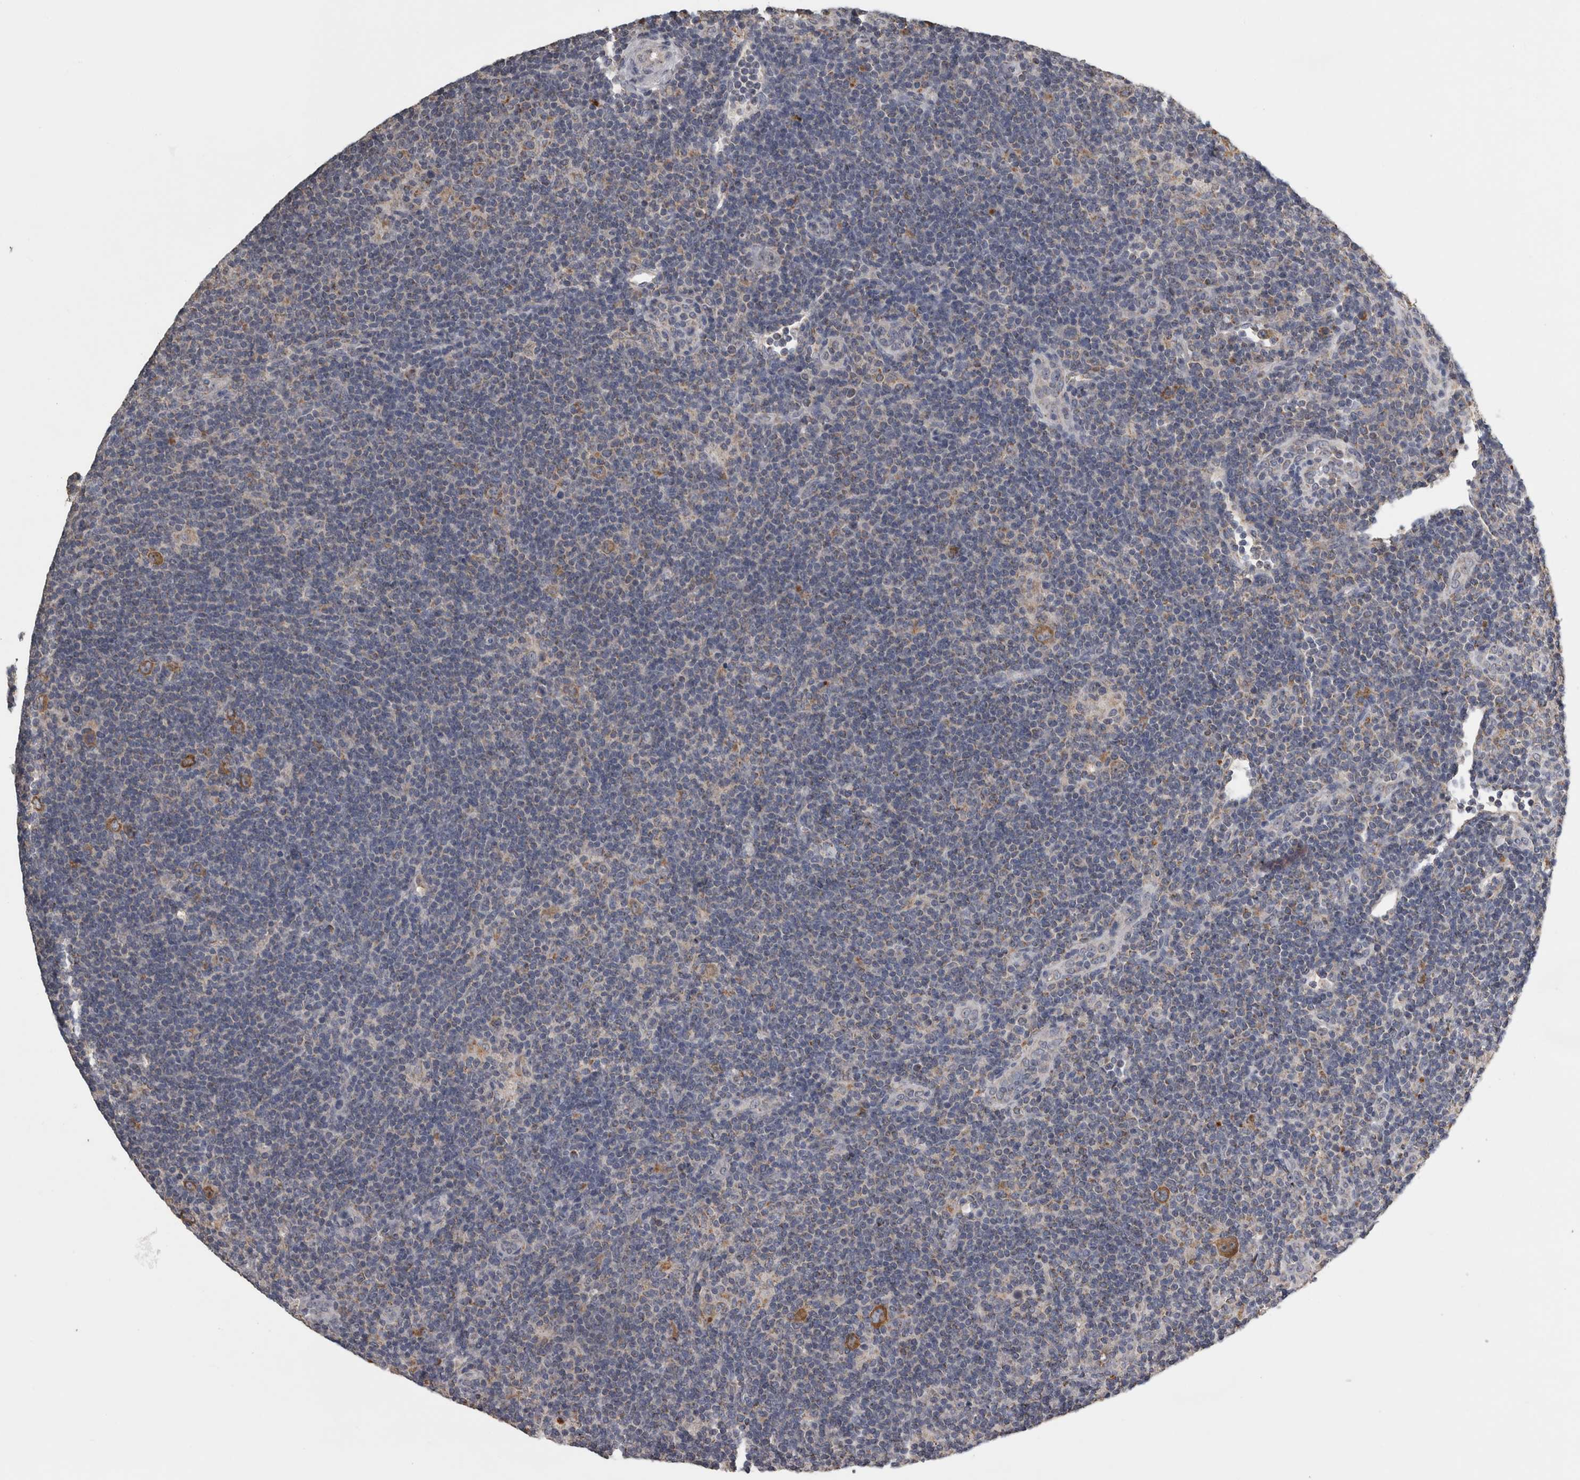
{"staining": {"intensity": "moderate", "quantity": ">75%", "location": "cytoplasmic/membranous"}, "tissue": "lymphoma", "cell_type": "Tumor cells", "image_type": "cancer", "snomed": [{"axis": "morphology", "description": "Hodgkin's disease, NOS"}, {"axis": "topography", "description": "Lymph node"}], "caption": "Hodgkin's disease tissue shows moderate cytoplasmic/membranous staining in about >75% of tumor cells, visualized by immunohistochemistry. (Brightfield microscopy of DAB IHC at high magnification).", "gene": "FRK", "patient": {"sex": "female", "age": 57}}